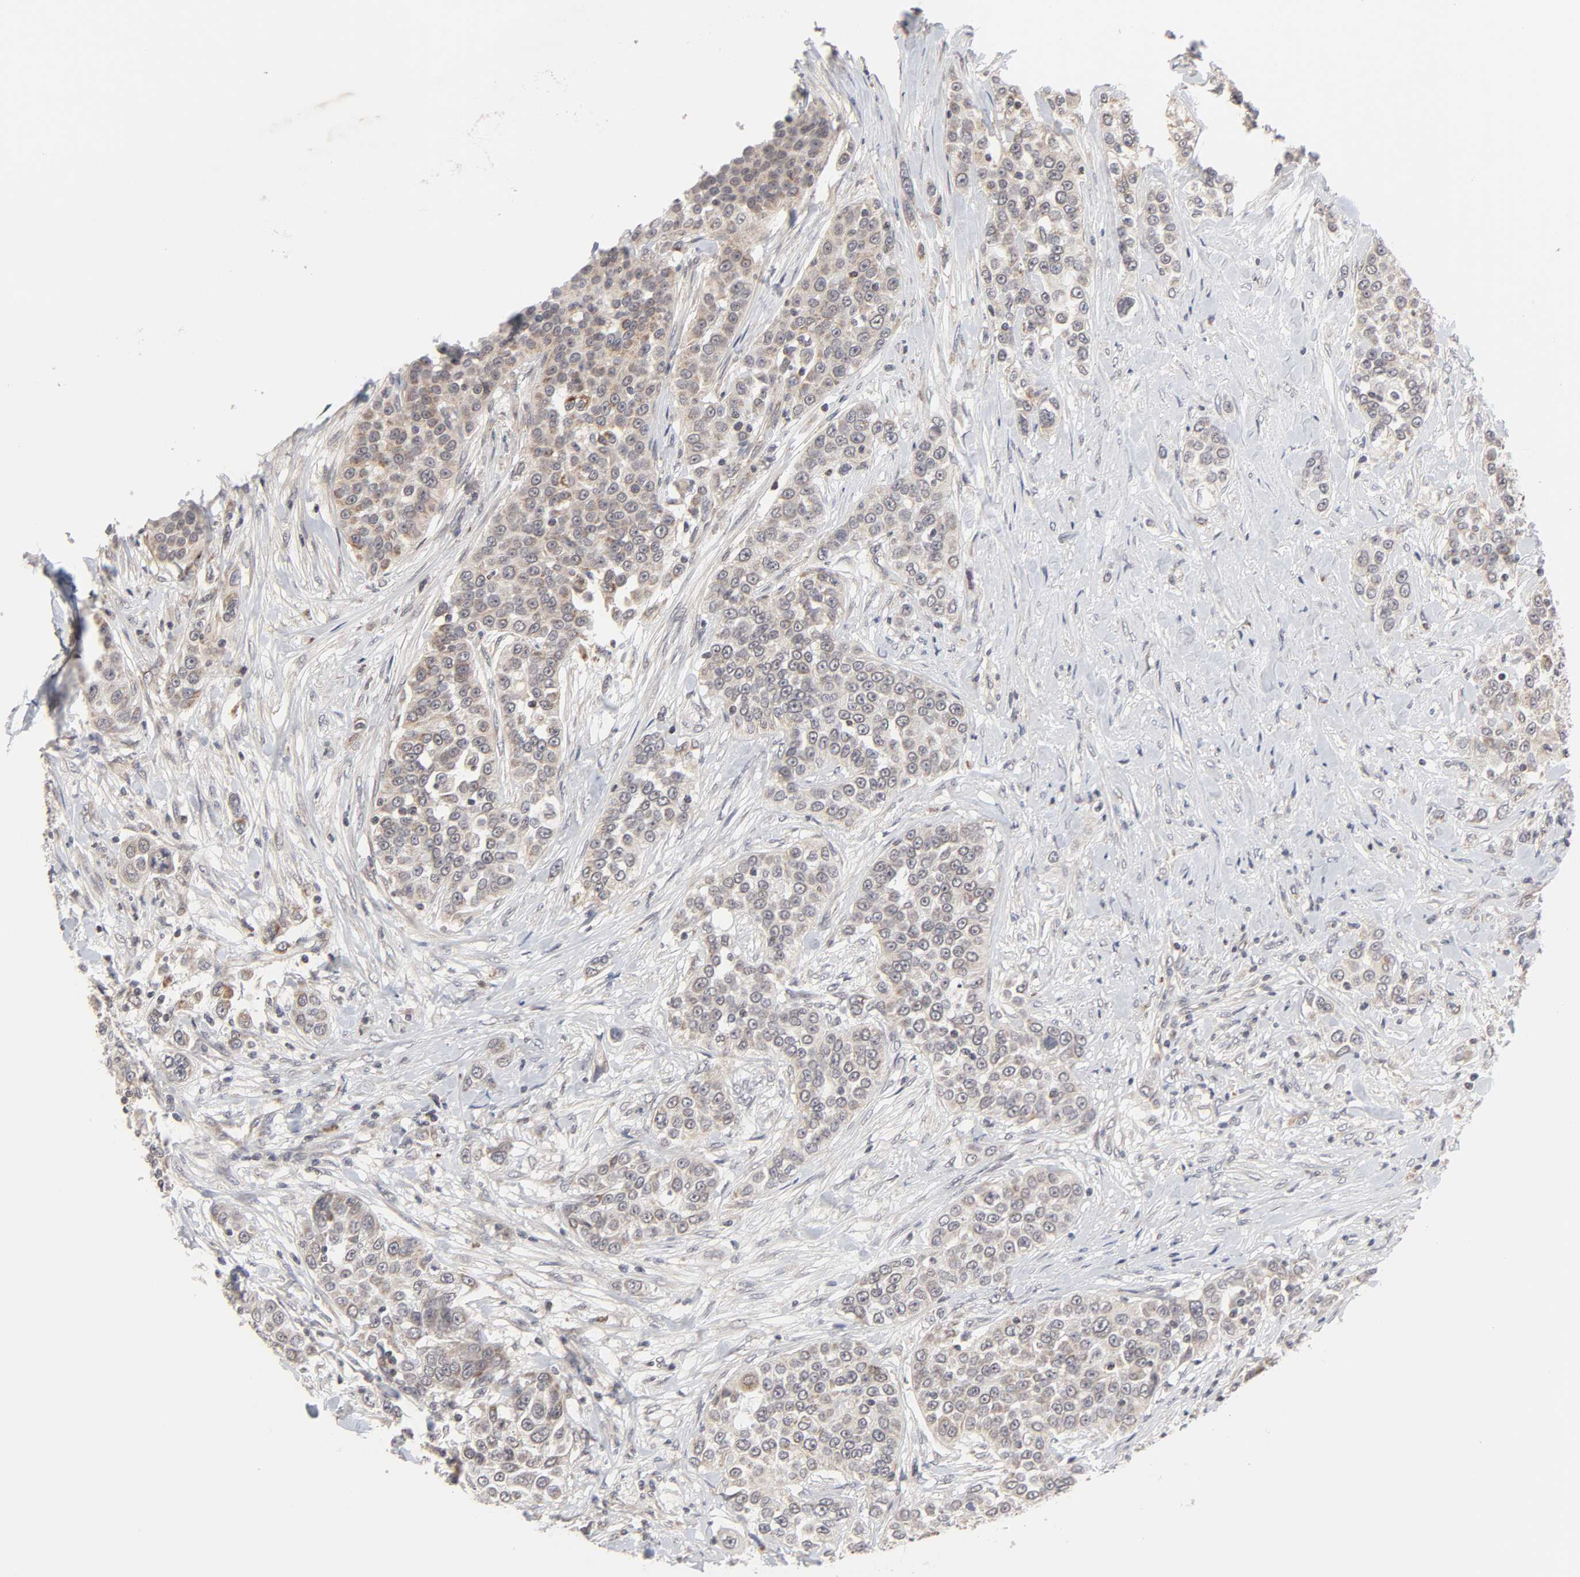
{"staining": {"intensity": "moderate", "quantity": ">75%", "location": "cytoplasmic/membranous"}, "tissue": "urothelial cancer", "cell_type": "Tumor cells", "image_type": "cancer", "snomed": [{"axis": "morphology", "description": "Urothelial carcinoma, High grade"}, {"axis": "topography", "description": "Urinary bladder"}], "caption": "High-grade urothelial carcinoma tissue exhibits moderate cytoplasmic/membranous expression in approximately >75% of tumor cells, visualized by immunohistochemistry. (IHC, brightfield microscopy, high magnification).", "gene": "AUH", "patient": {"sex": "female", "age": 80}}